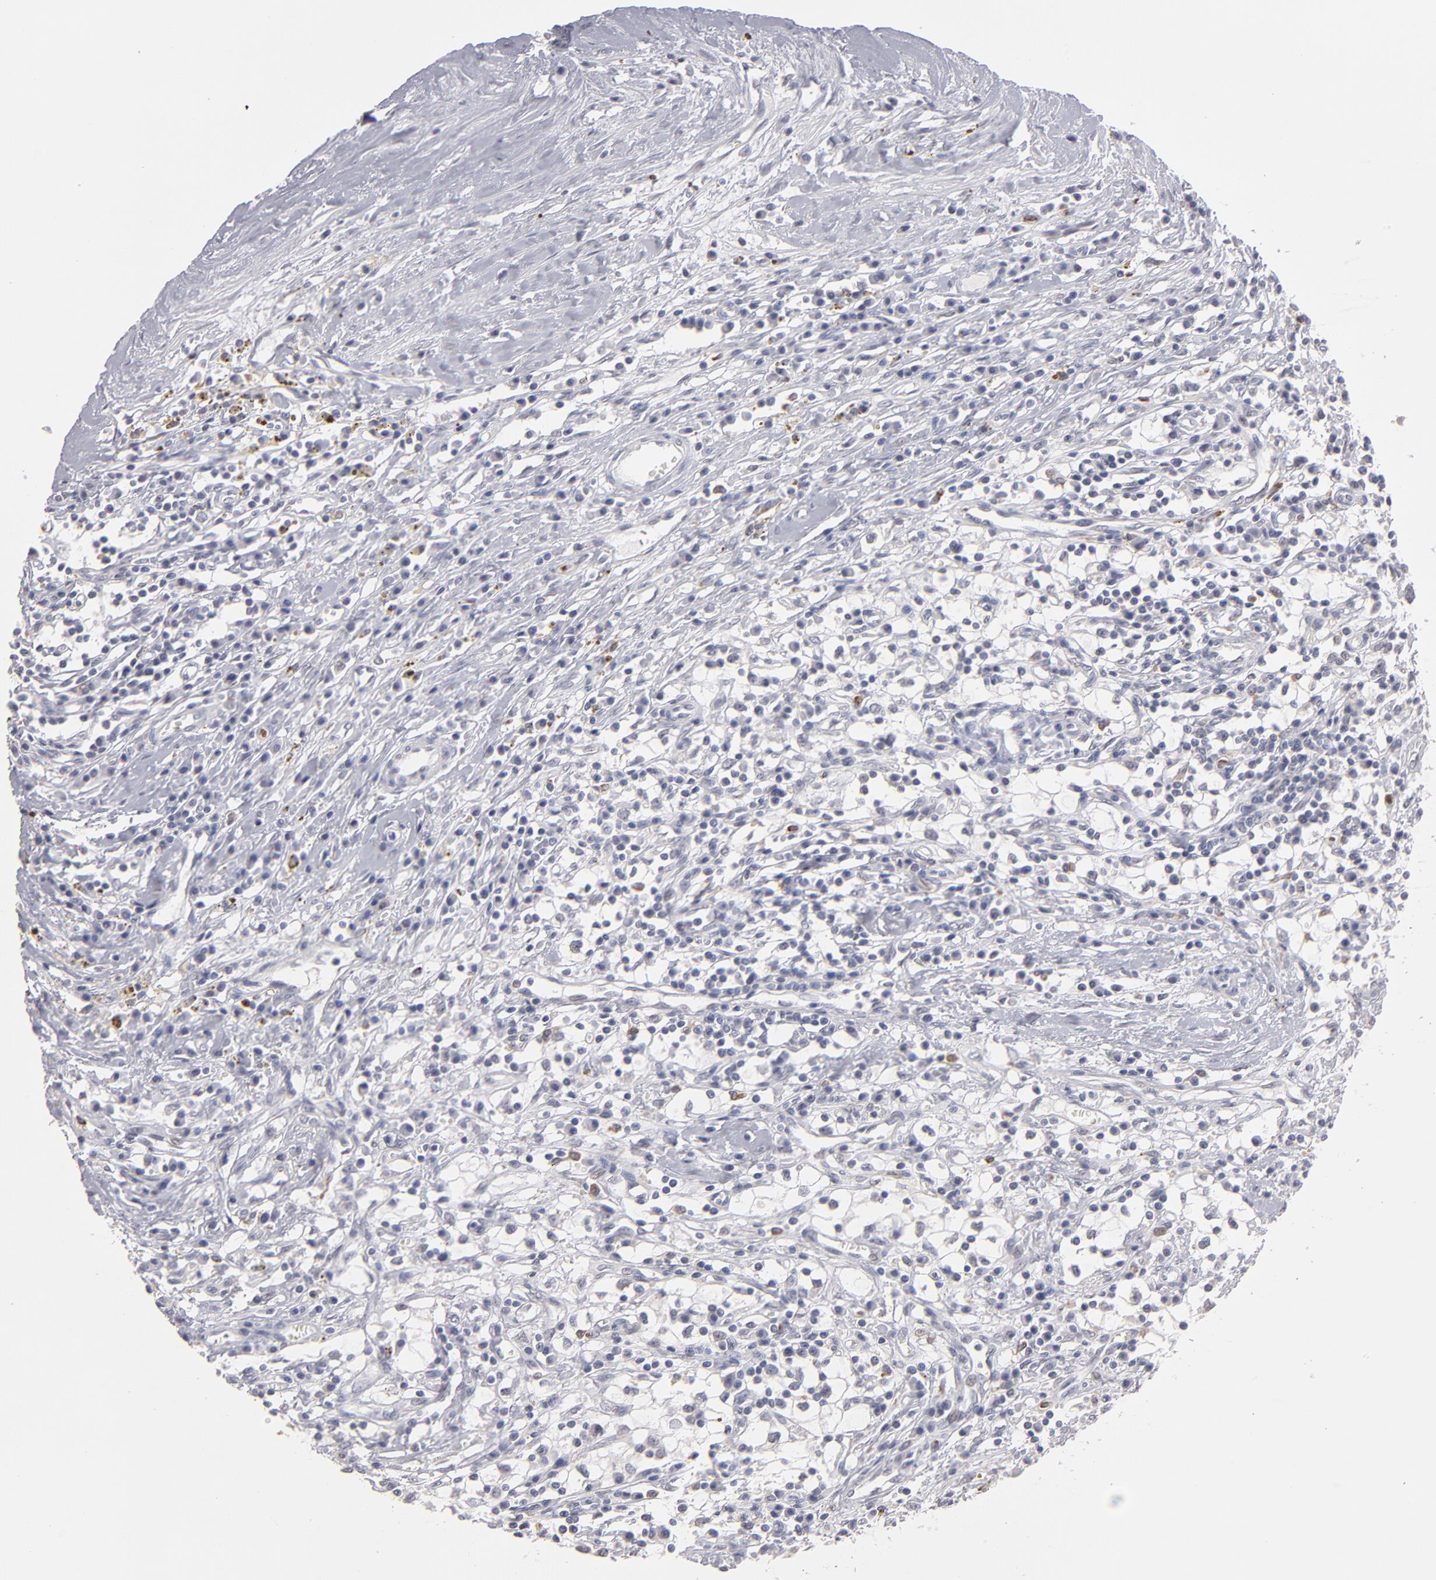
{"staining": {"intensity": "negative", "quantity": "none", "location": "none"}, "tissue": "renal cancer", "cell_type": "Tumor cells", "image_type": "cancer", "snomed": [{"axis": "morphology", "description": "Adenocarcinoma, NOS"}, {"axis": "topography", "description": "Kidney"}], "caption": "Immunohistochemical staining of human renal cancer demonstrates no significant expression in tumor cells.", "gene": "MGAM", "patient": {"sex": "male", "age": 82}}